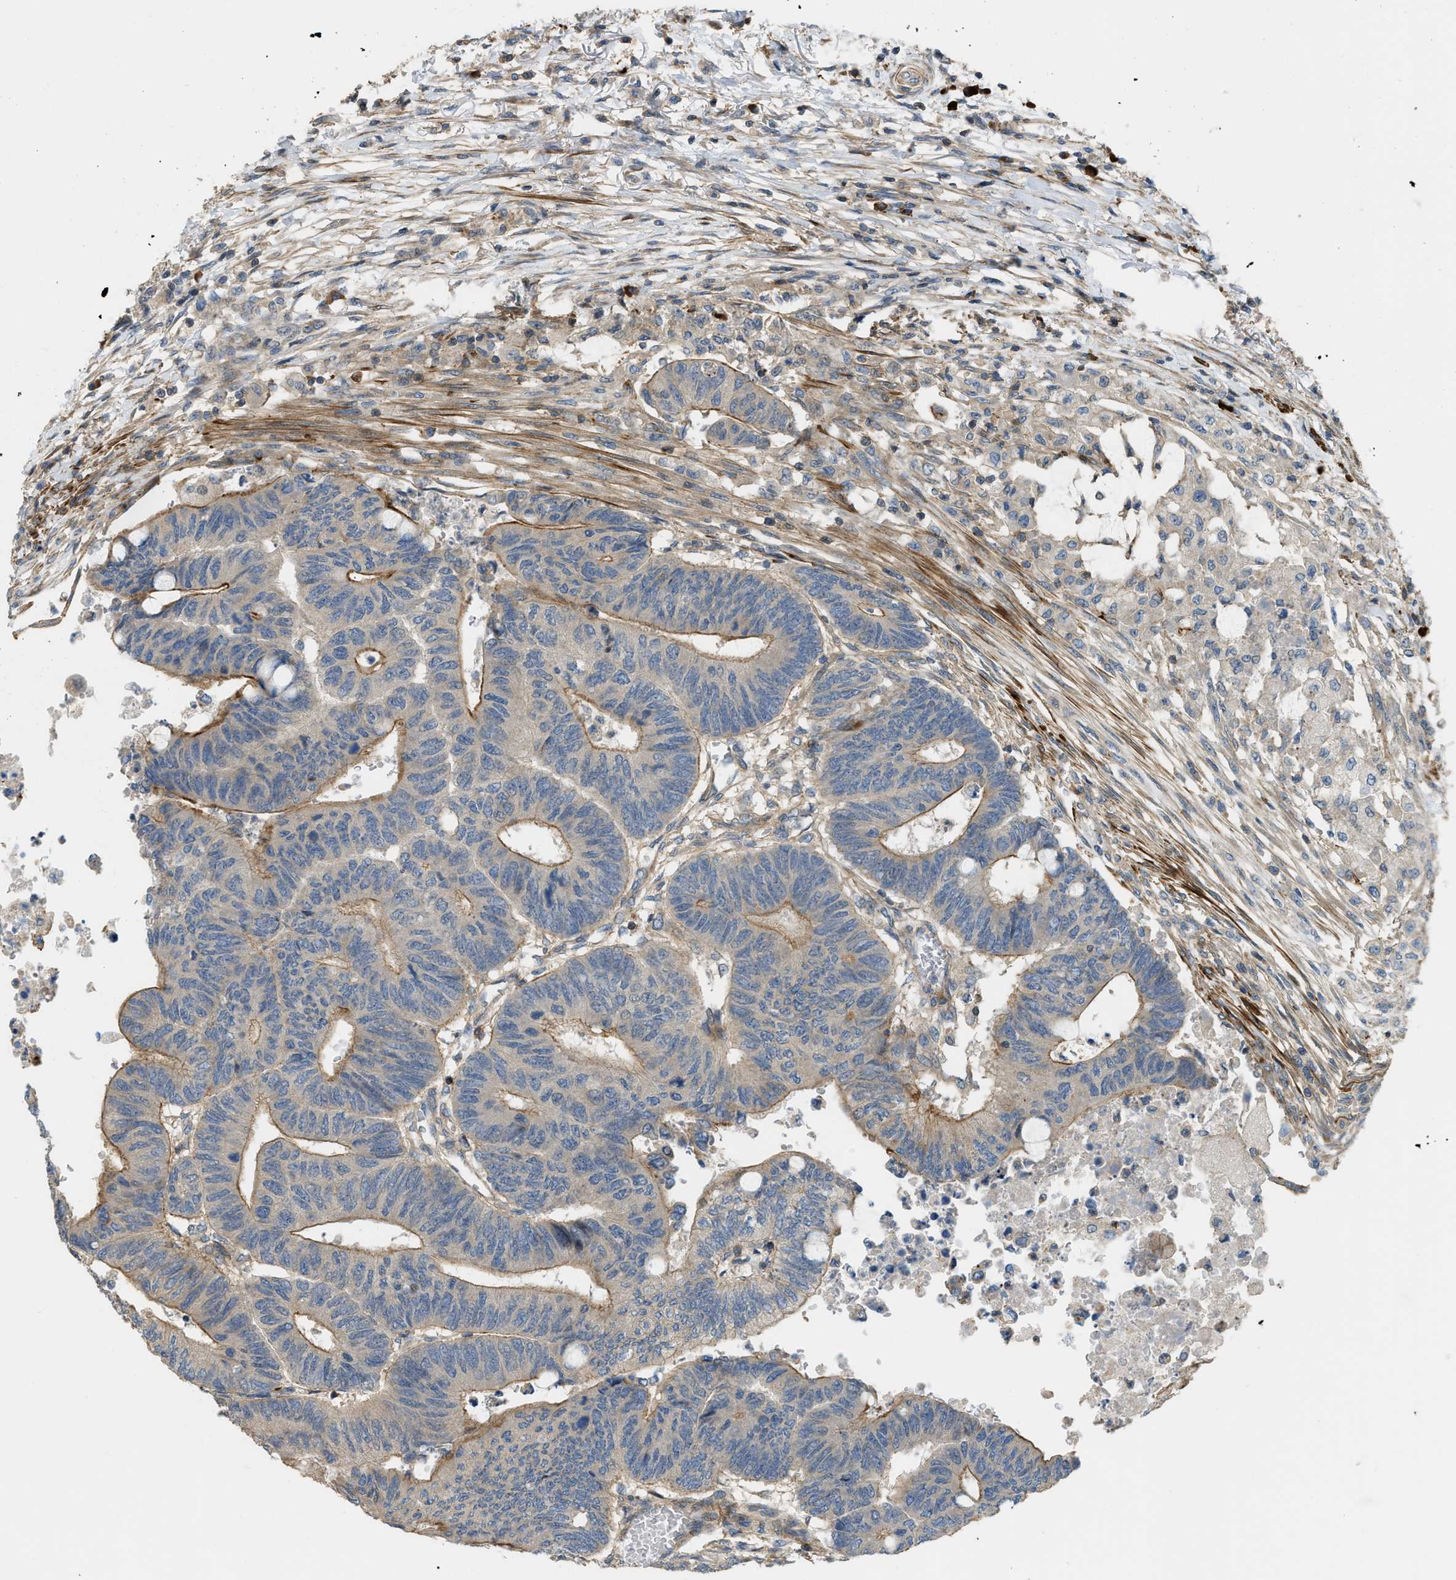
{"staining": {"intensity": "moderate", "quantity": ">75%", "location": "cytoplasmic/membranous"}, "tissue": "colorectal cancer", "cell_type": "Tumor cells", "image_type": "cancer", "snomed": [{"axis": "morphology", "description": "Normal tissue, NOS"}, {"axis": "morphology", "description": "Adenocarcinoma, NOS"}, {"axis": "topography", "description": "Rectum"}, {"axis": "topography", "description": "Peripheral nerve tissue"}], "caption": "Adenocarcinoma (colorectal) was stained to show a protein in brown. There is medium levels of moderate cytoplasmic/membranous expression in approximately >75% of tumor cells. (DAB = brown stain, brightfield microscopy at high magnification).", "gene": "BTN3A2", "patient": {"sex": "male", "age": 92}}